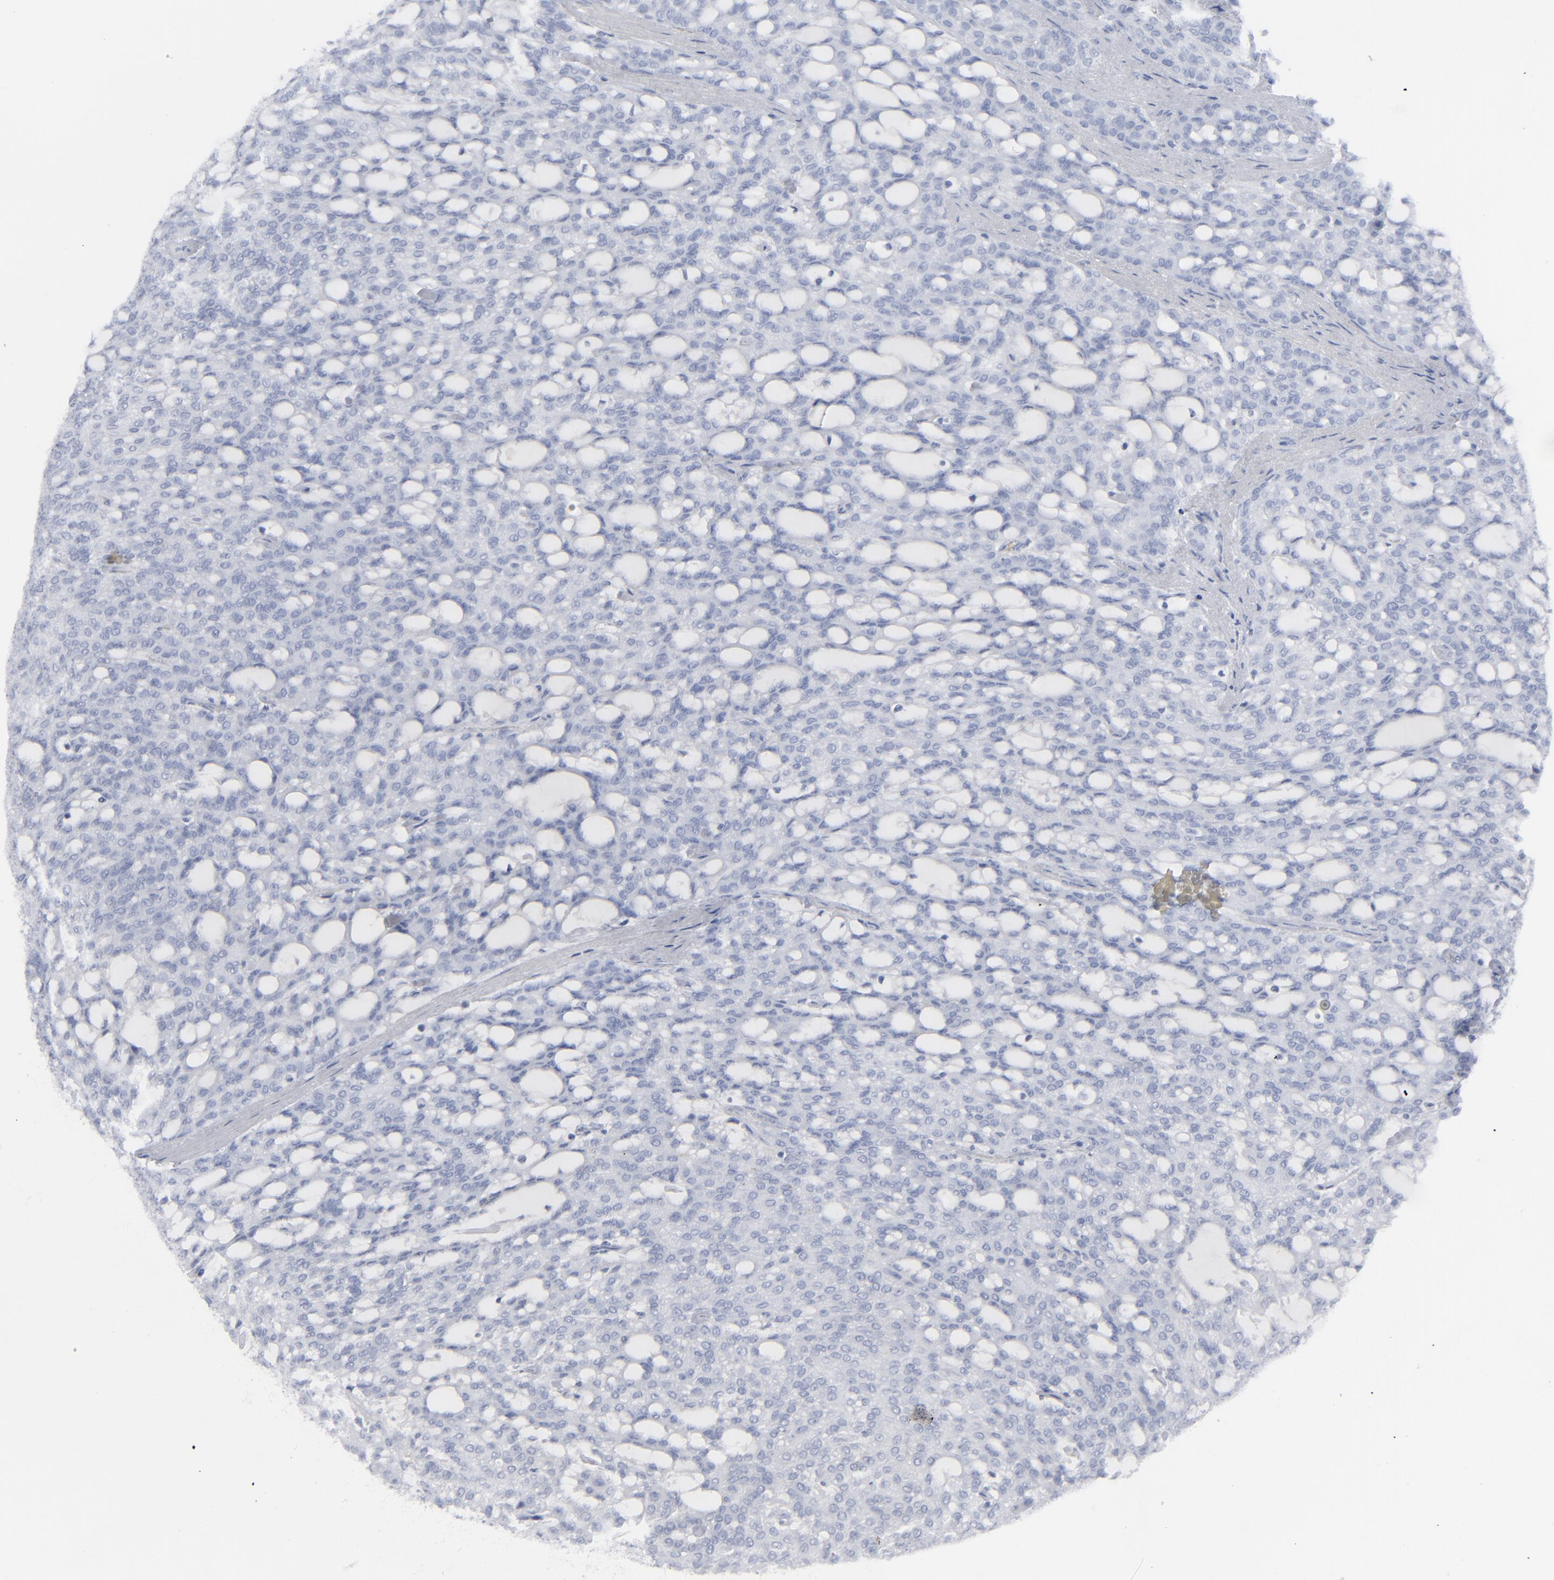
{"staining": {"intensity": "negative", "quantity": "none", "location": "none"}, "tissue": "renal cancer", "cell_type": "Tumor cells", "image_type": "cancer", "snomed": [{"axis": "morphology", "description": "Adenocarcinoma, NOS"}, {"axis": "topography", "description": "Kidney"}], "caption": "IHC of human renal cancer (adenocarcinoma) shows no positivity in tumor cells.", "gene": "MSLN", "patient": {"sex": "male", "age": 63}}